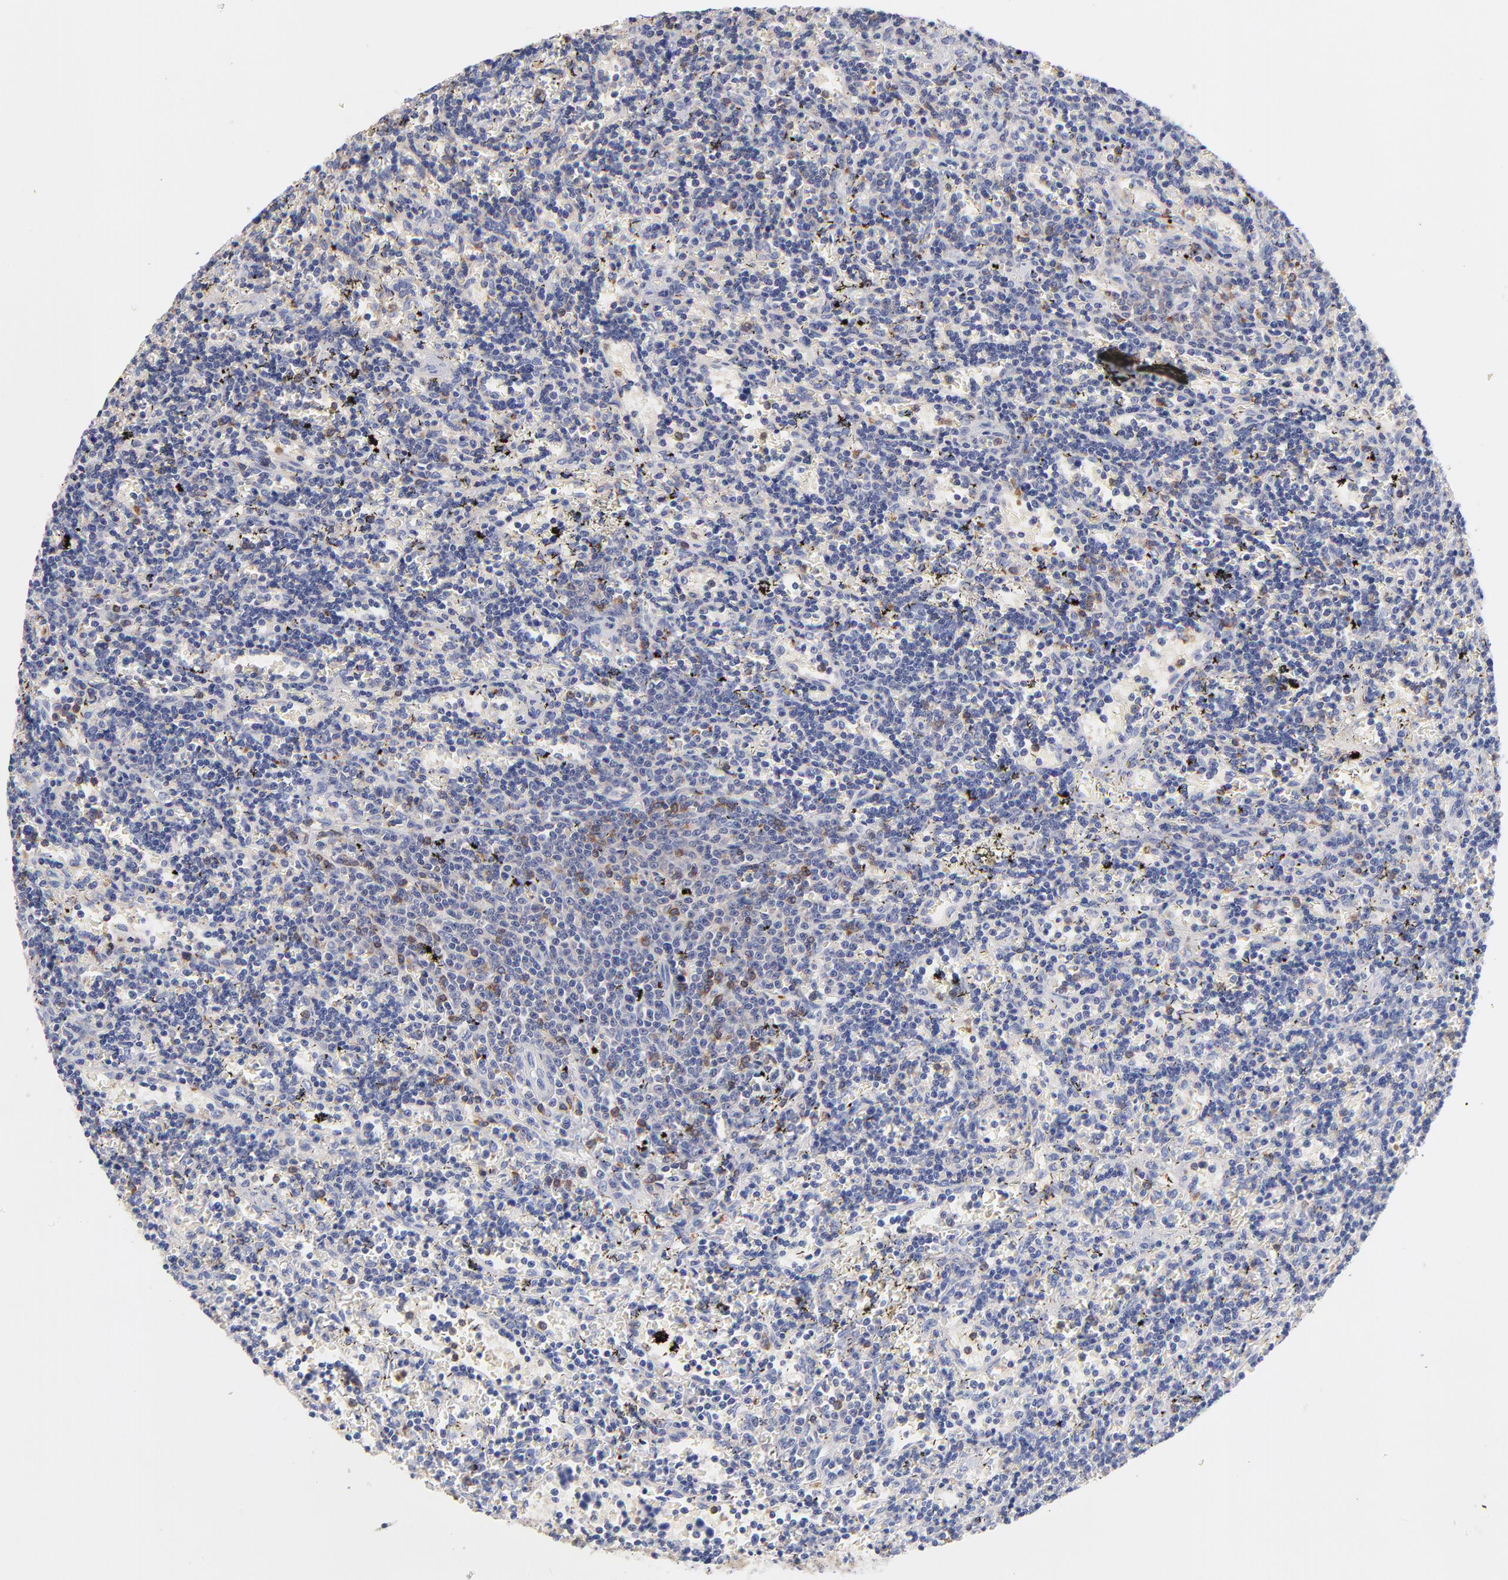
{"staining": {"intensity": "negative", "quantity": "none", "location": "none"}, "tissue": "lymphoma", "cell_type": "Tumor cells", "image_type": "cancer", "snomed": [{"axis": "morphology", "description": "Malignant lymphoma, non-Hodgkin's type, Low grade"}, {"axis": "topography", "description": "Spleen"}], "caption": "Low-grade malignant lymphoma, non-Hodgkin's type stained for a protein using immunohistochemistry (IHC) reveals no positivity tumor cells.", "gene": "KREMEN2", "patient": {"sex": "male", "age": 60}}